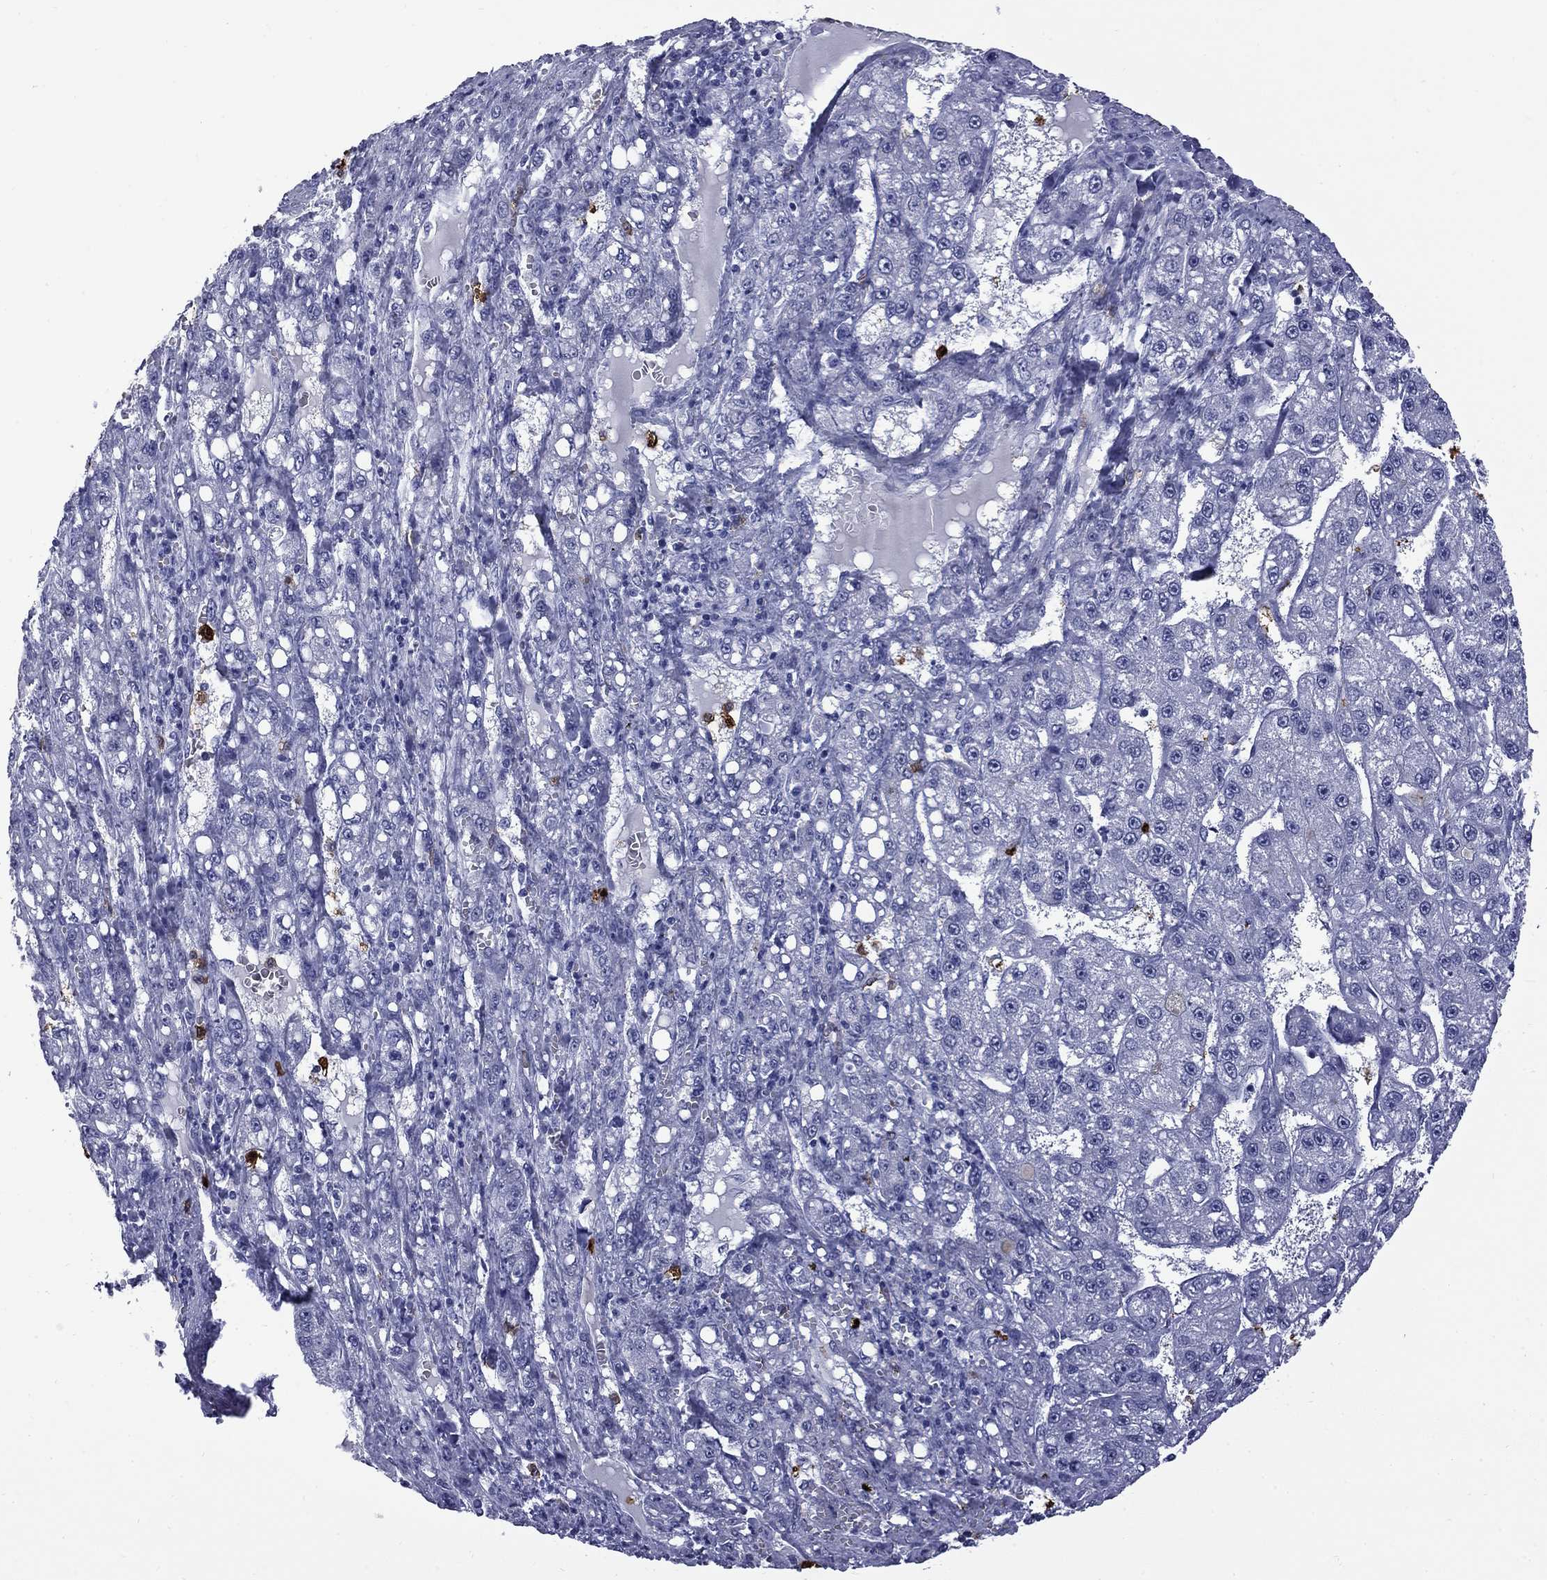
{"staining": {"intensity": "negative", "quantity": "none", "location": "none"}, "tissue": "liver cancer", "cell_type": "Tumor cells", "image_type": "cancer", "snomed": [{"axis": "morphology", "description": "Carcinoma, Hepatocellular, NOS"}, {"axis": "topography", "description": "Liver"}], "caption": "High power microscopy micrograph of an immunohistochemistry (IHC) photomicrograph of liver cancer (hepatocellular carcinoma), revealing no significant positivity in tumor cells.", "gene": "TRIM29", "patient": {"sex": "female", "age": 65}}